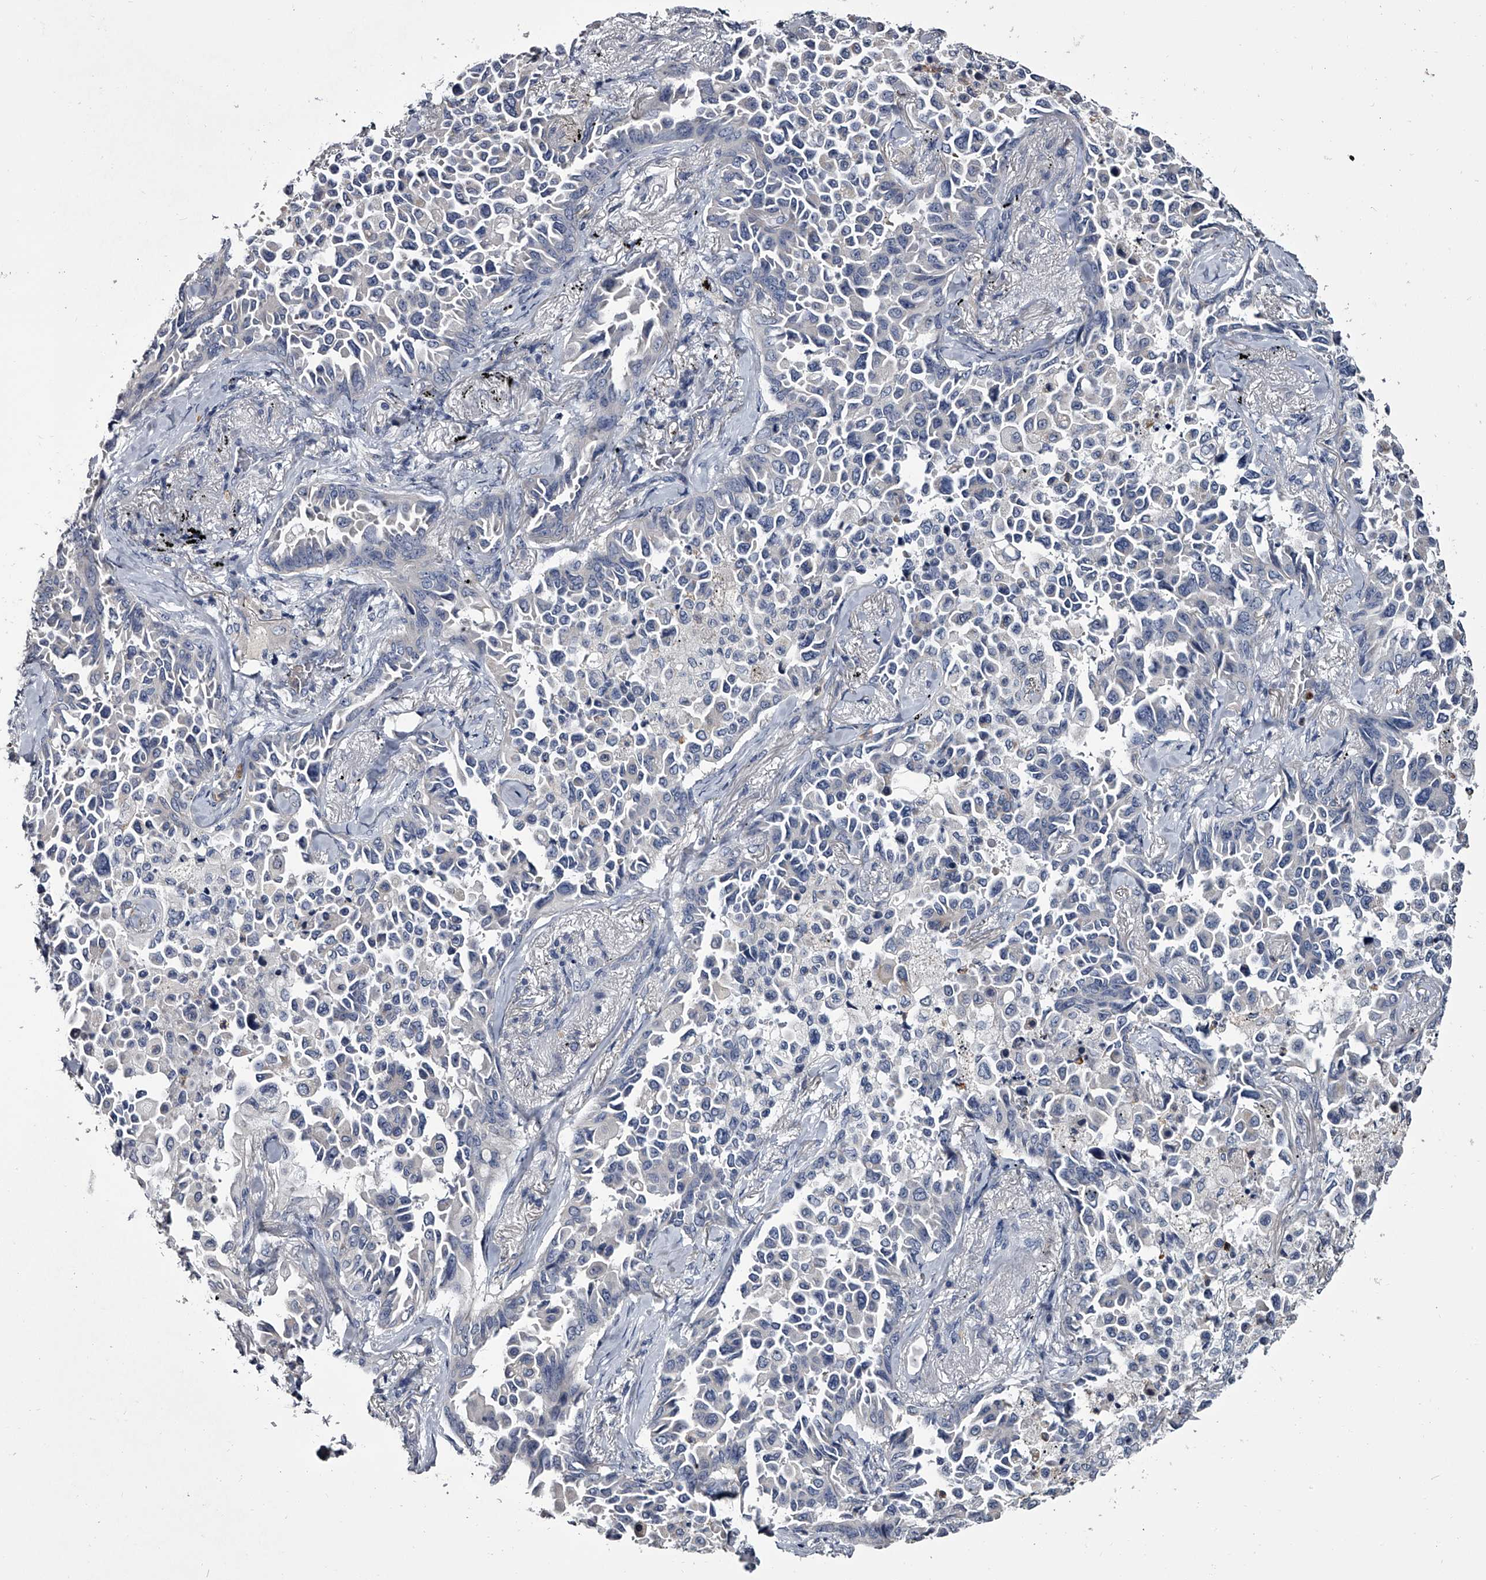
{"staining": {"intensity": "negative", "quantity": "none", "location": "none"}, "tissue": "lung cancer", "cell_type": "Tumor cells", "image_type": "cancer", "snomed": [{"axis": "morphology", "description": "Adenocarcinoma, NOS"}, {"axis": "topography", "description": "Lung"}], "caption": "Tumor cells show no significant protein staining in lung cancer (adenocarcinoma).", "gene": "GAPVD1", "patient": {"sex": "female", "age": 67}}